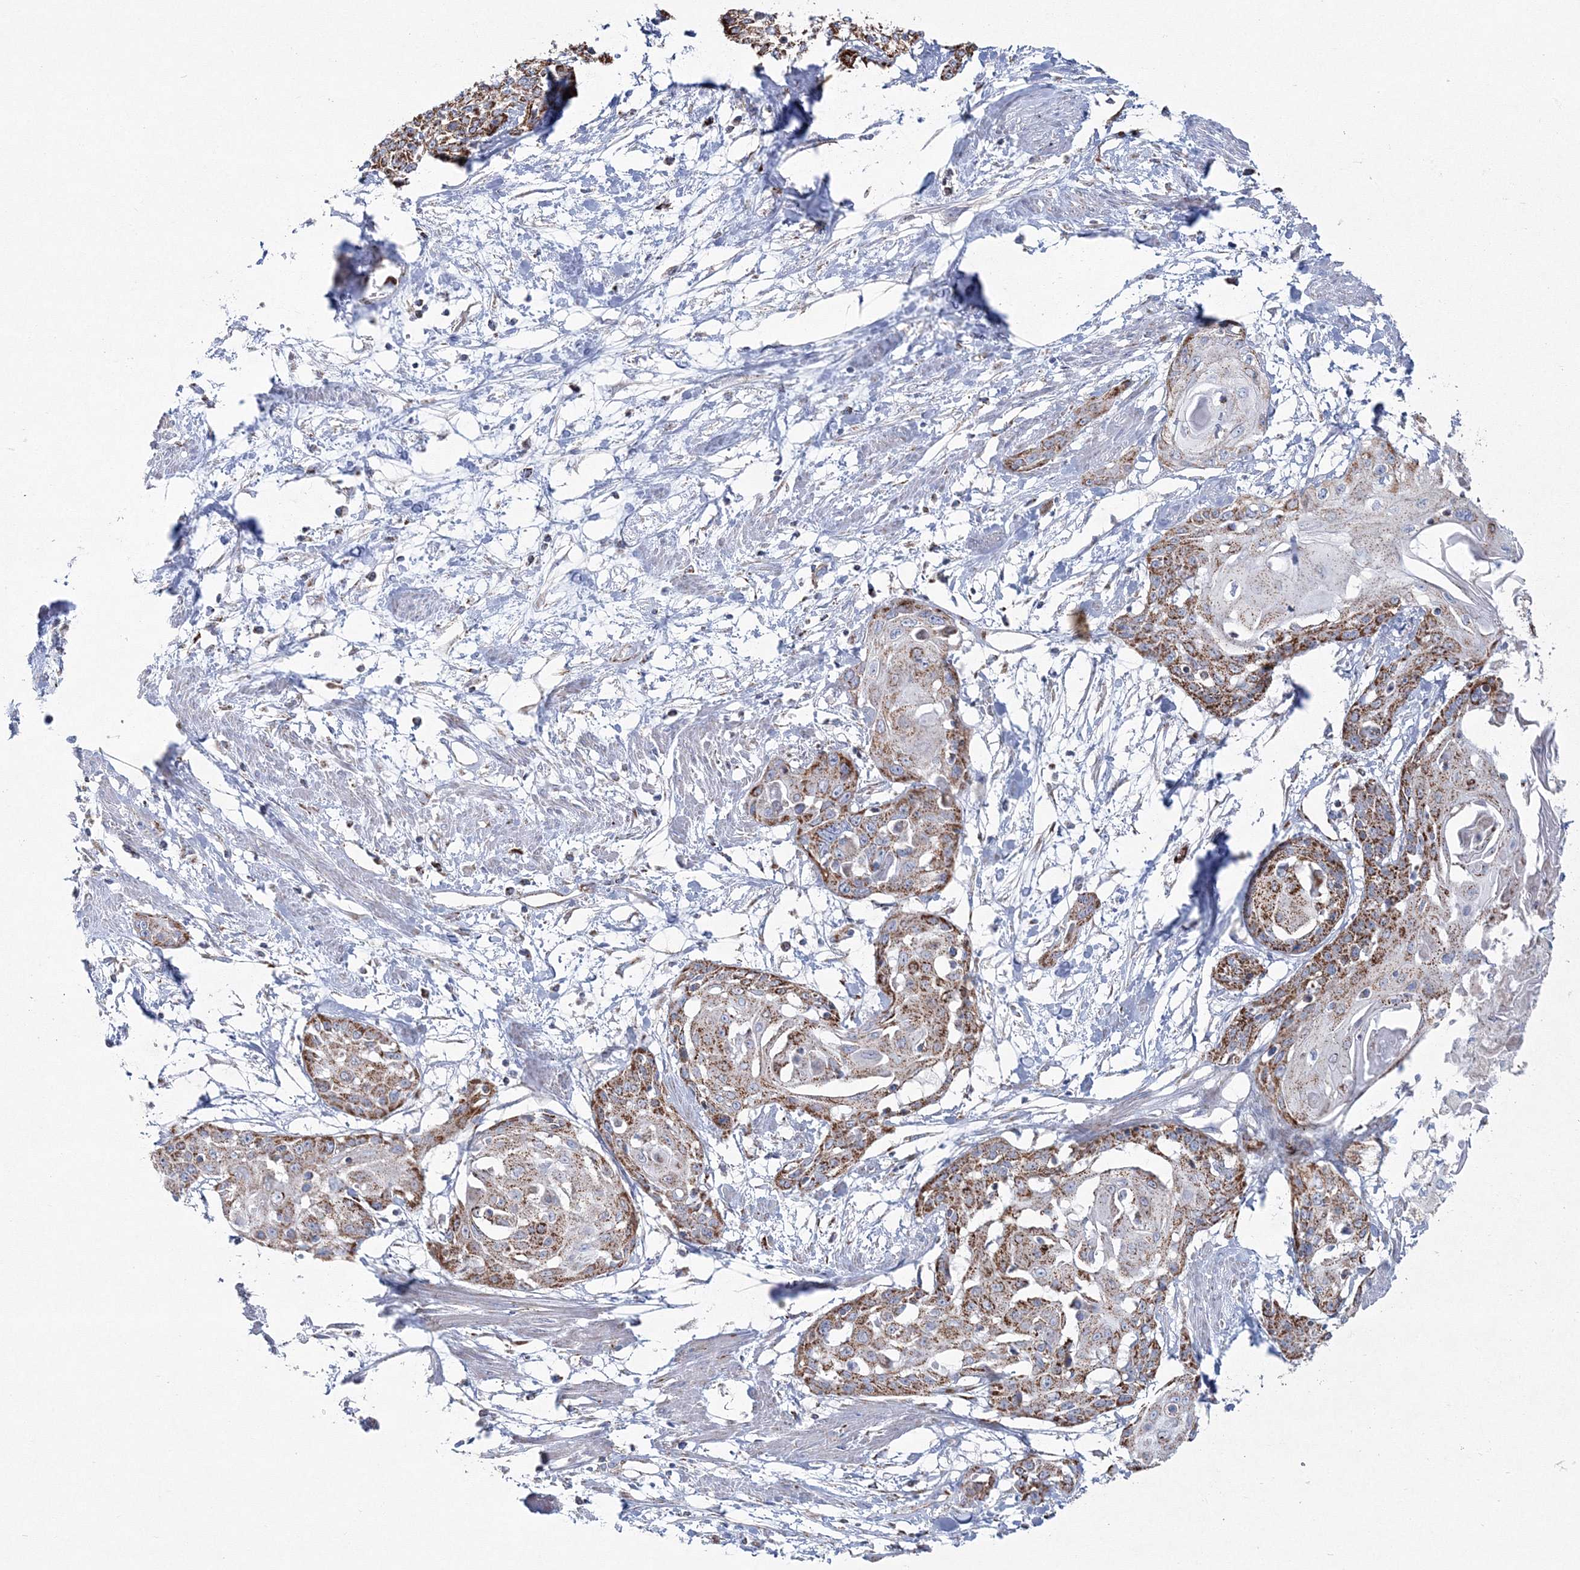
{"staining": {"intensity": "moderate", "quantity": ">75%", "location": "cytoplasmic/membranous"}, "tissue": "cervical cancer", "cell_type": "Tumor cells", "image_type": "cancer", "snomed": [{"axis": "morphology", "description": "Squamous cell carcinoma, NOS"}, {"axis": "topography", "description": "Cervix"}], "caption": "IHC staining of cervical cancer, which demonstrates medium levels of moderate cytoplasmic/membranous expression in about >75% of tumor cells indicating moderate cytoplasmic/membranous protein expression. The staining was performed using DAB (brown) for protein detection and nuclei were counterstained in hematoxylin (blue).", "gene": "HIBCH", "patient": {"sex": "female", "age": 57}}